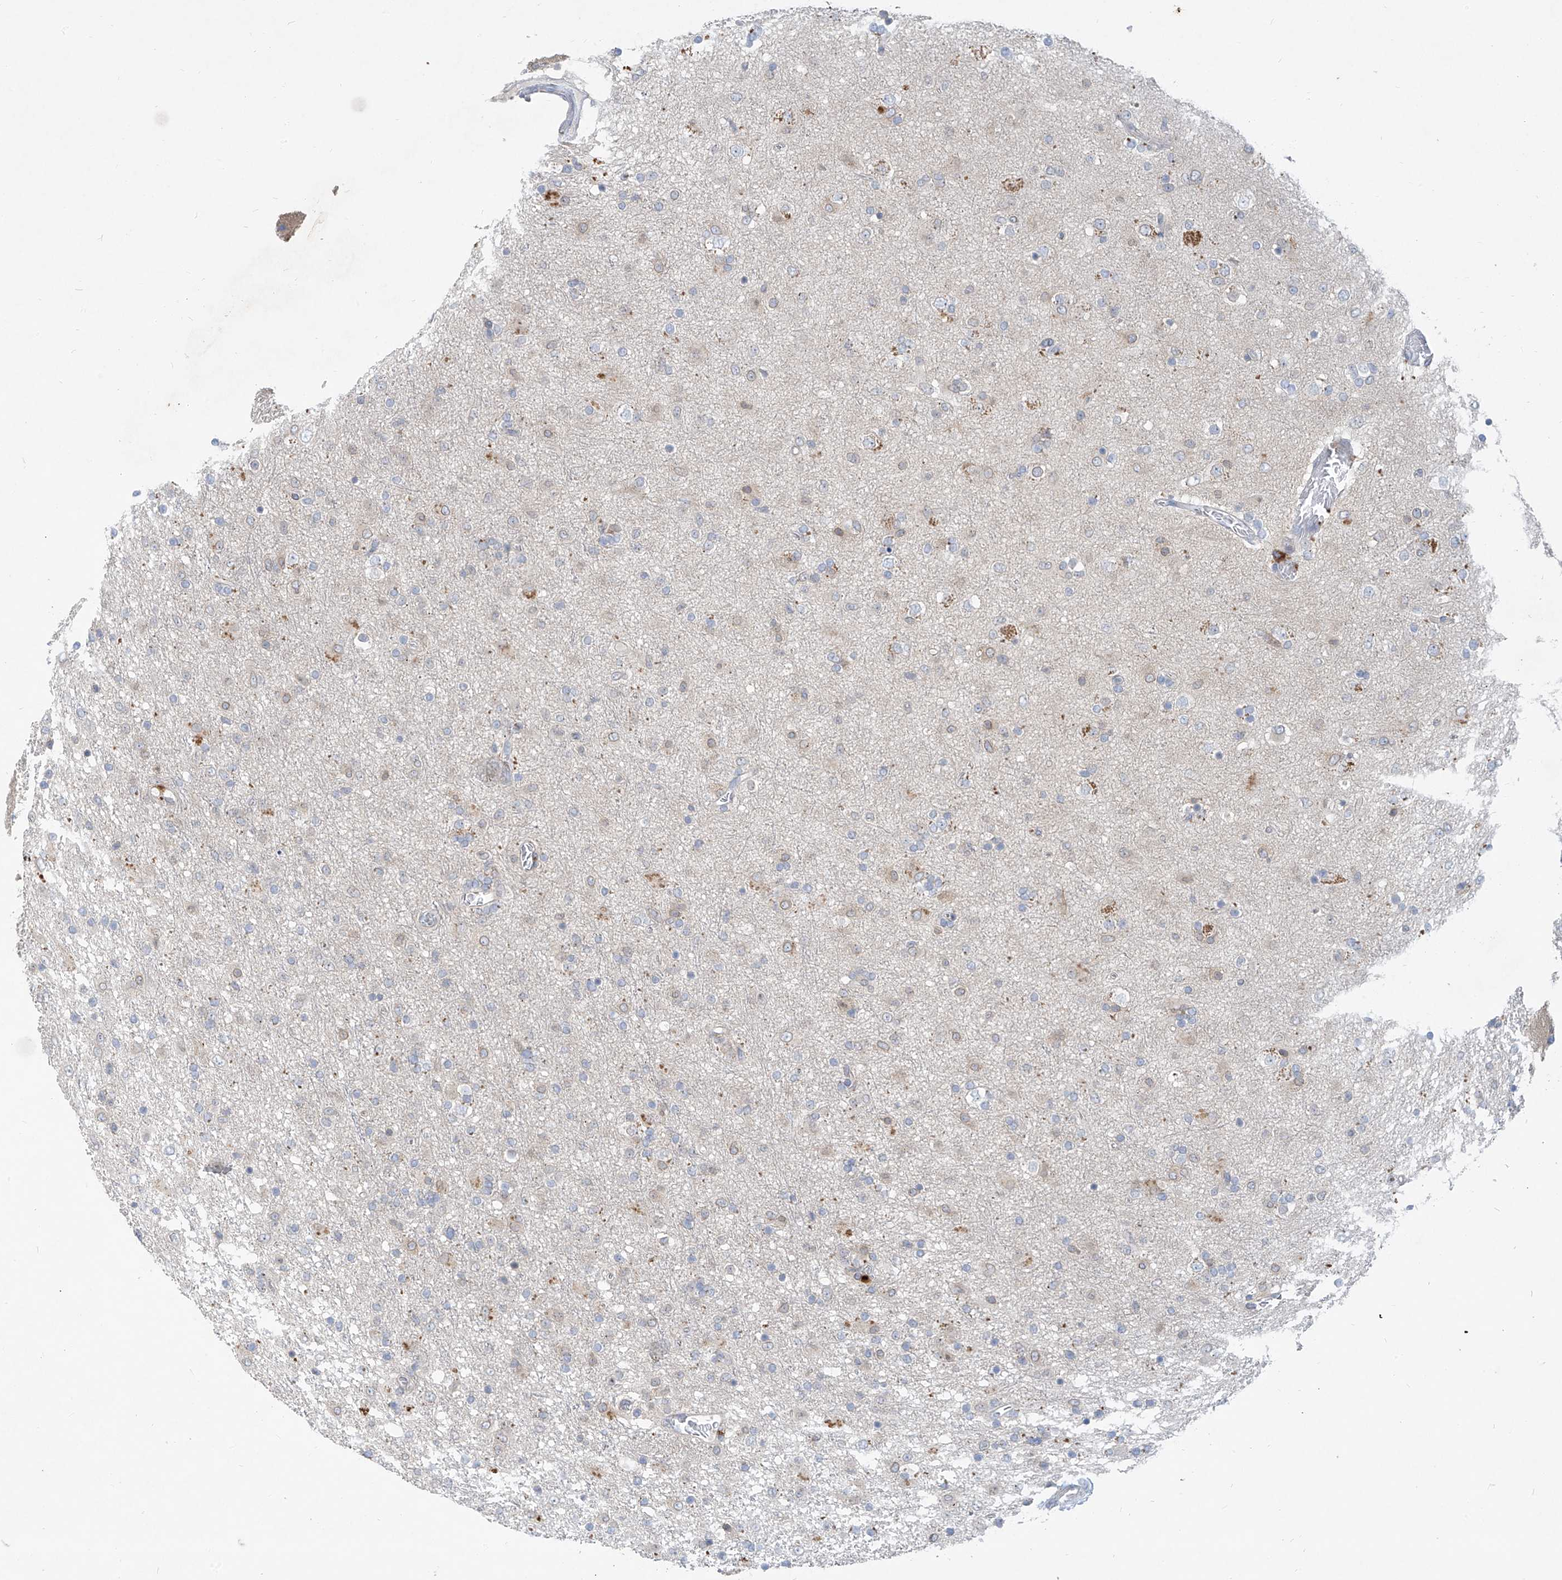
{"staining": {"intensity": "negative", "quantity": "none", "location": "none"}, "tissue": "glioma", "cell_type": "Tumor cells", "image_type": "cancer", "snomed": [{"axis": "morphology", "description": "Glioma, malignant, Low grade"}, {"axis": "topography", "description": "Brain"}], "caption": "This is a micrograph of immunohistochemistry (IHC) staining of malignant low-grade glioma, which shows no positivity in tumor cells. (Stains: DAB IHC with hematoxylin counter stain, Microscopy: brightfield microscopy at high magnification).", "gene": "KRTAP25-1", "patient": {"sex": "male", "age": 65}}